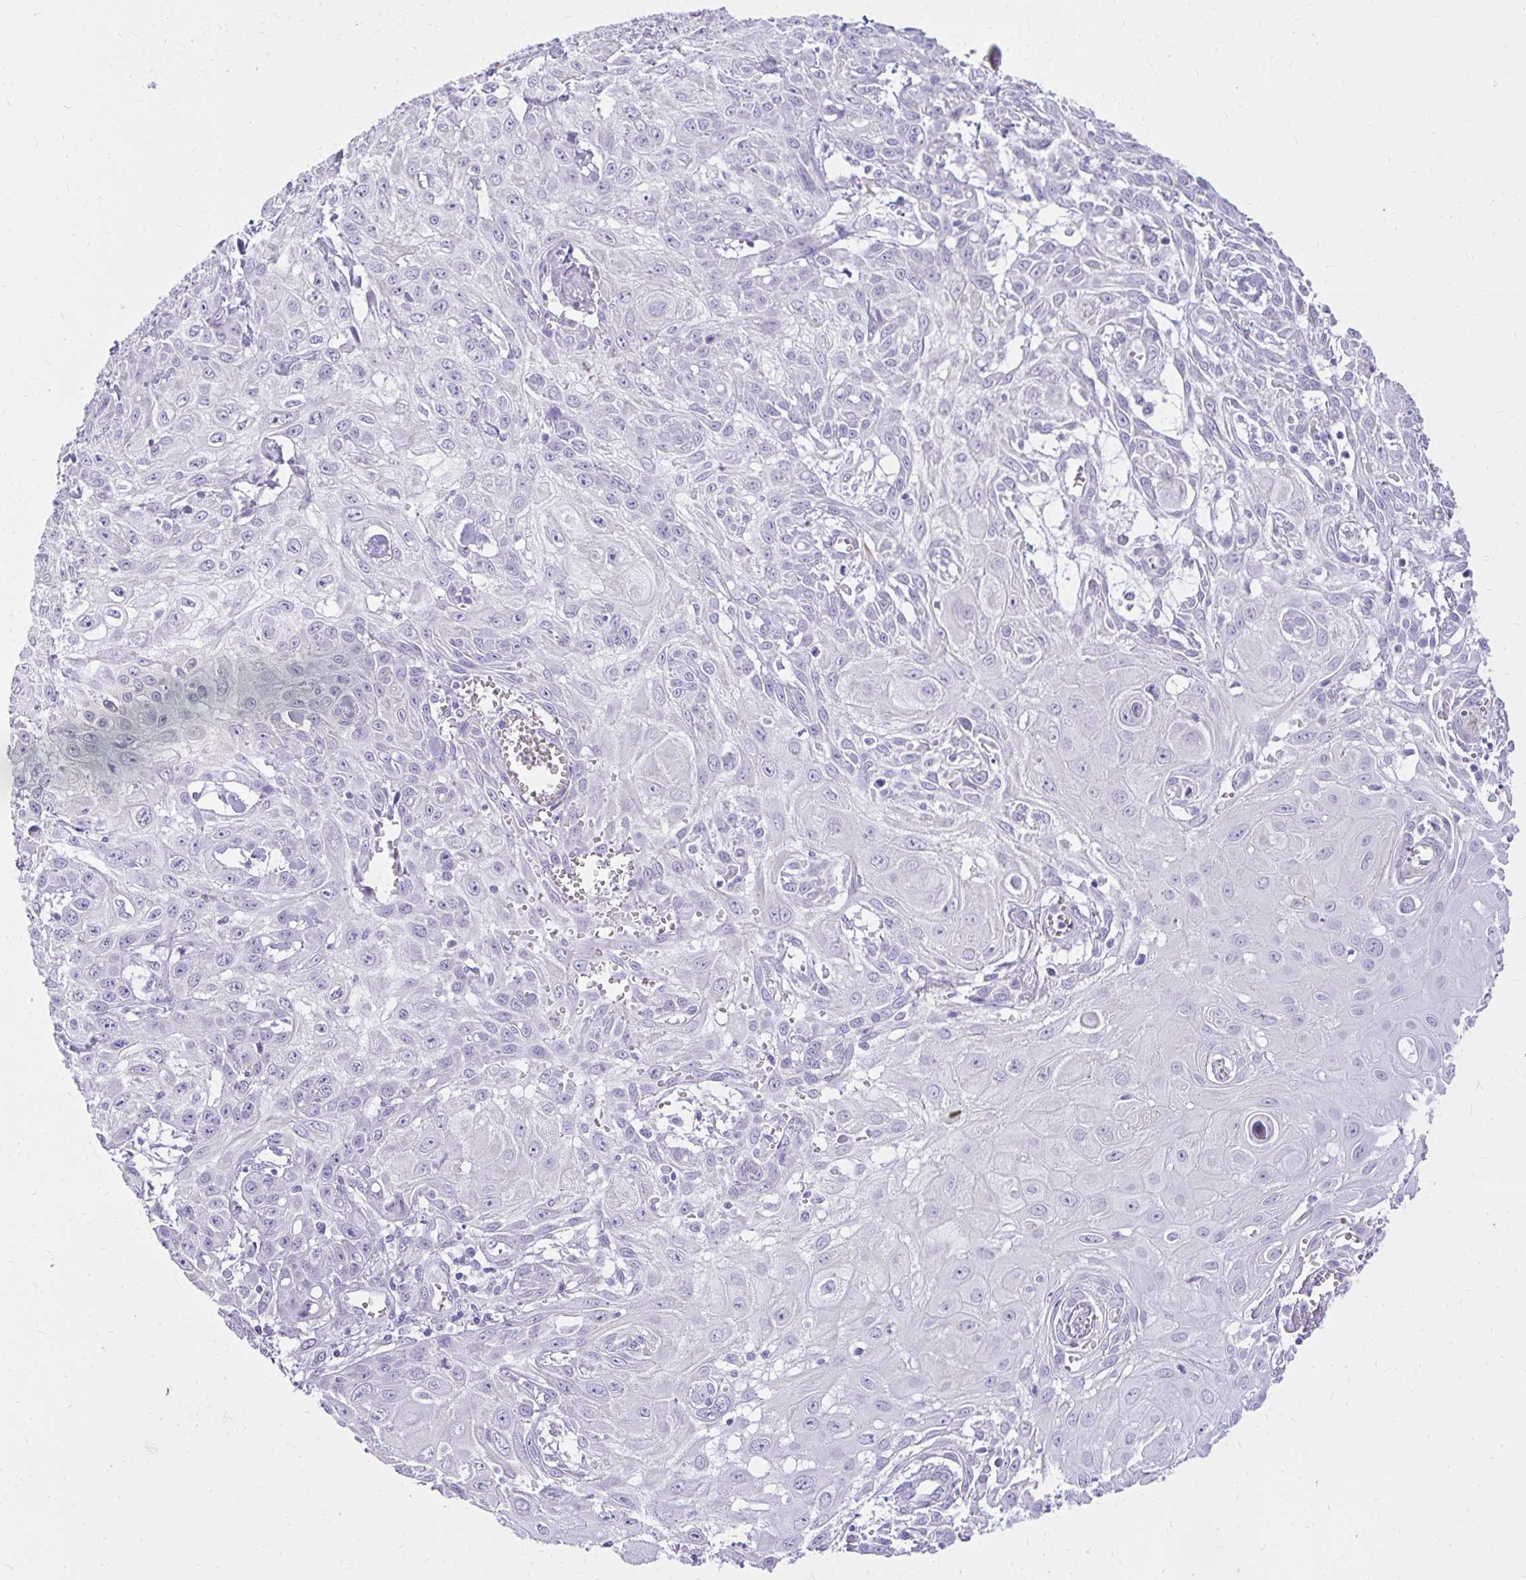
{"staining": {"intensity": "negative", "quantity": "none", "location": "none"}, "tissue": "skin cancer", "cell_type": "Tumor cells", "image_type": "cancer", "snomed": [{"axis": "morphology", "description": "Squamous cell carcinoma, NOS"}, {"axis": "topography", "description": "Skin"}, {"axis": "topography", "description": "Vulva"}], "caption": "A high-resolution photomicrograph shows IHC staining of skin cancer (squamous cell carcinoma), which demonstrates no significant positivity in tumor cells.", "gene": "PRAP1", "patient": {"sex": "female", "age": 71}}